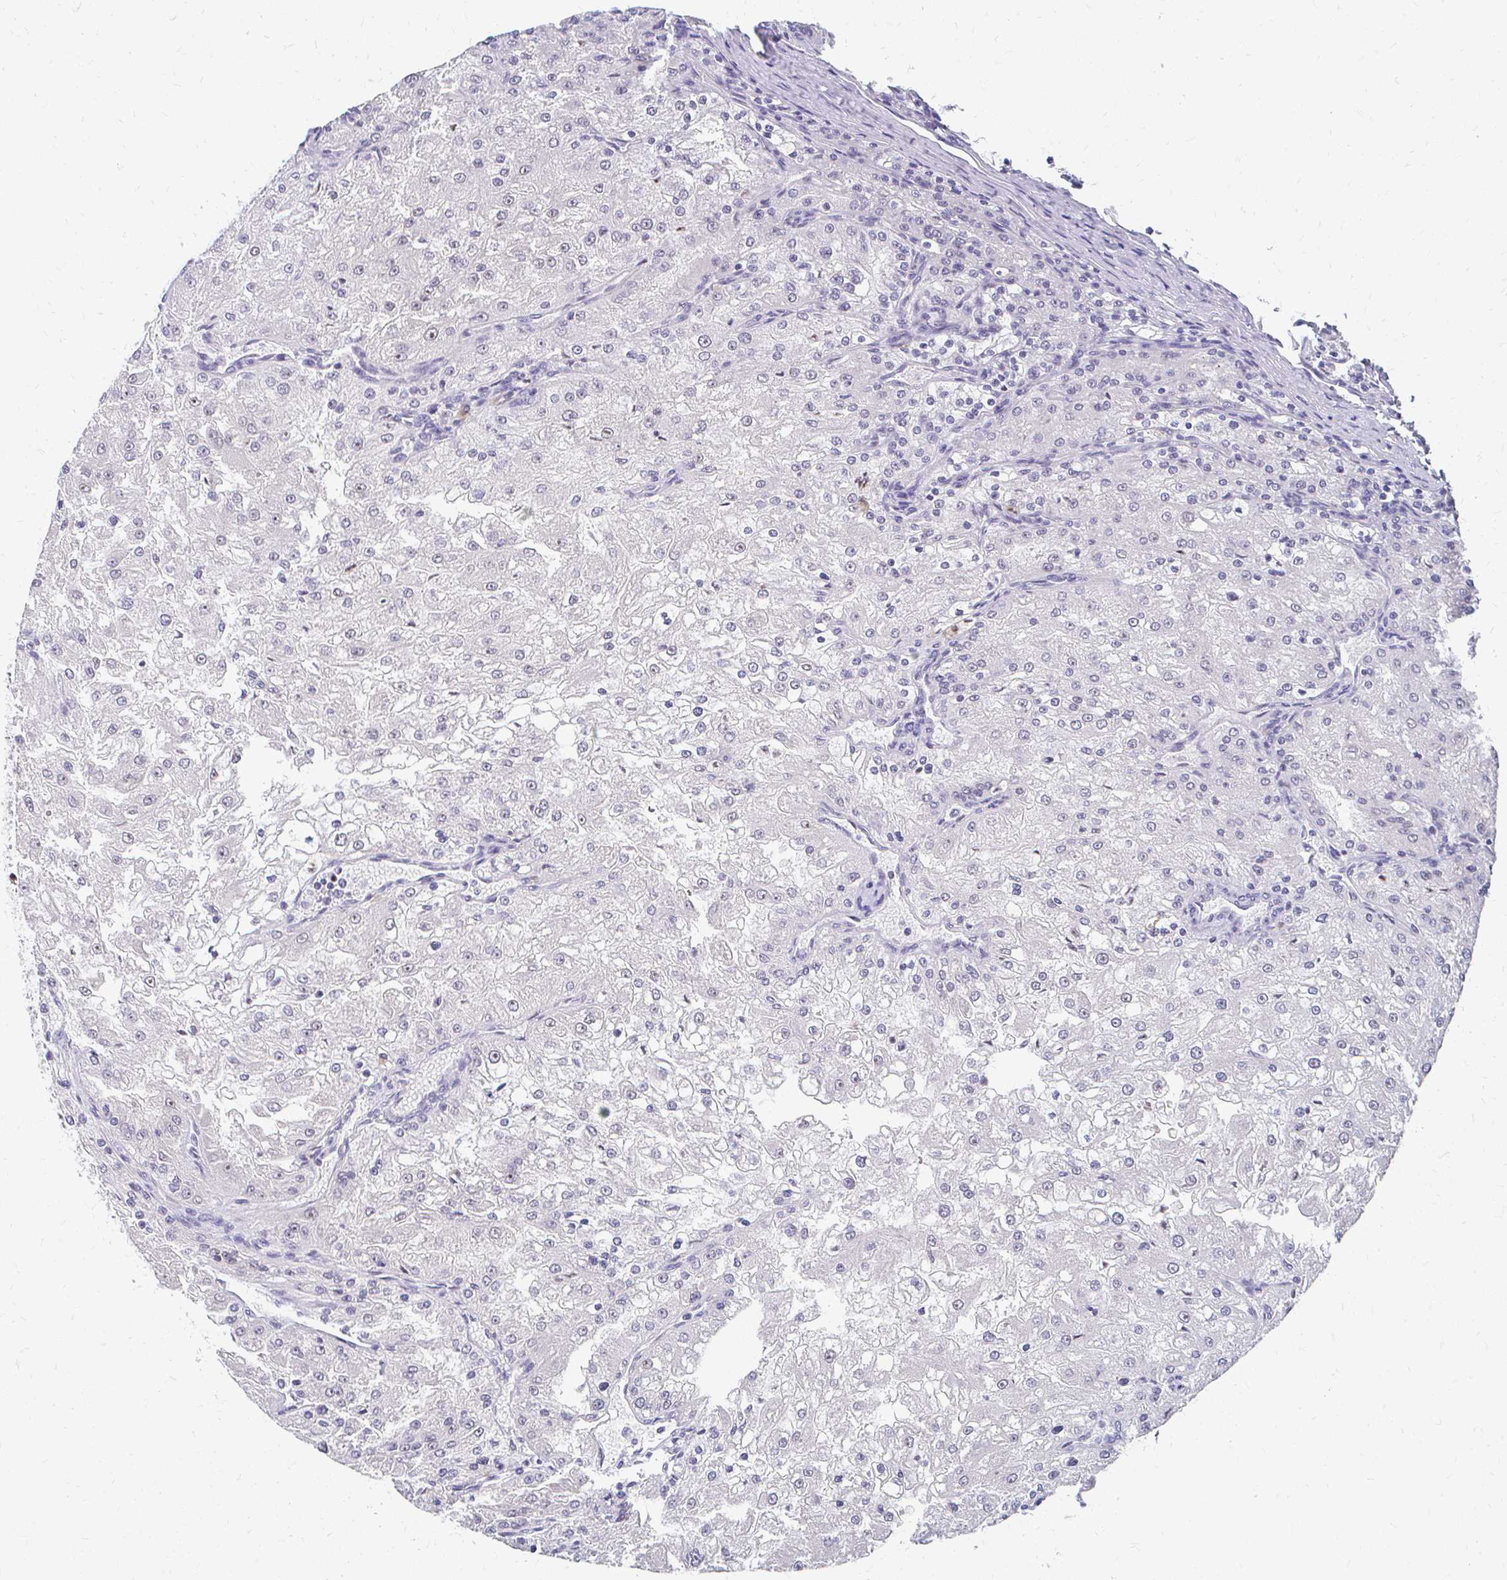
{"staining": {"intensity": "negative", "quantity": "none", "location": "none"}, "tissue": "renal cancer", "cell_type": "Tumor cells", "image_type": "cancer", "snomed": [{"axis": "morphology", "description": "Adenocarcinoma, NOS"}, {"axis": "topography", "description": "Kidney"}], "caption": "An image of human adenocarcinoma (renal) is negative for staining in tumor cells.", "gene": "GTF2H1", "patient": {"sex": "female", "age": 74}}